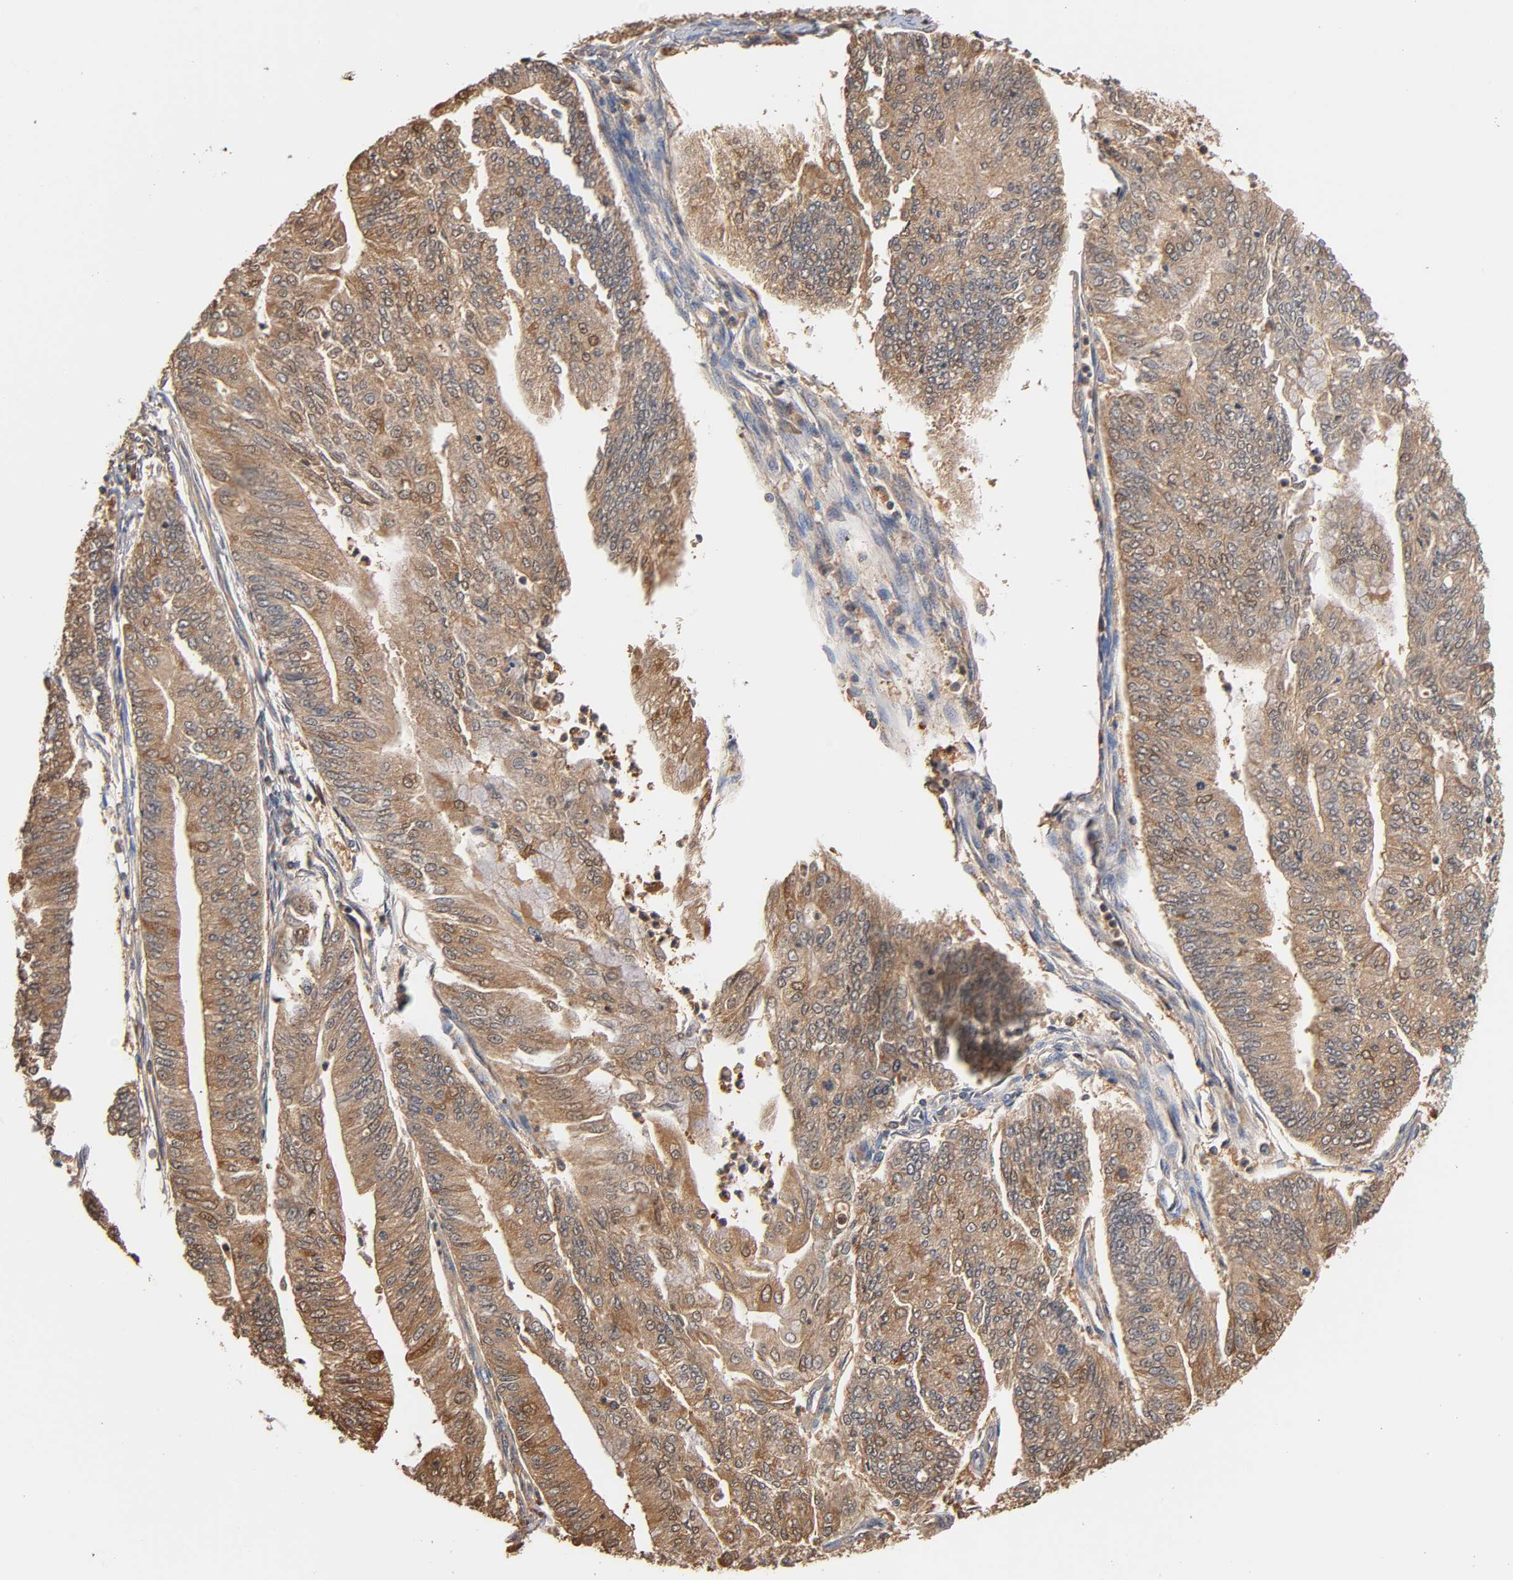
{"staining": {"intensity": "moderate", "quantity": ">75%", "location": "cytoplasmic/membranous"}, "tissue": "endometrial cancer", "cell_type": "Tumor cells", "image_type": "cancer", "snomed": [{"axis": "morphology", "description": "Adenocarcinoma, NOS"}, {"axis": "topography", "description": "Endometrium"}], "caption": "The histopathology image exhibits immunohistochemical staining of endometrial cancer. There is moderate cytoplasmic/membranous staining is seen in about >75% of tumor cells.", "gene": "ALDOA", "patient": {"sex": "female", "age": 59}}